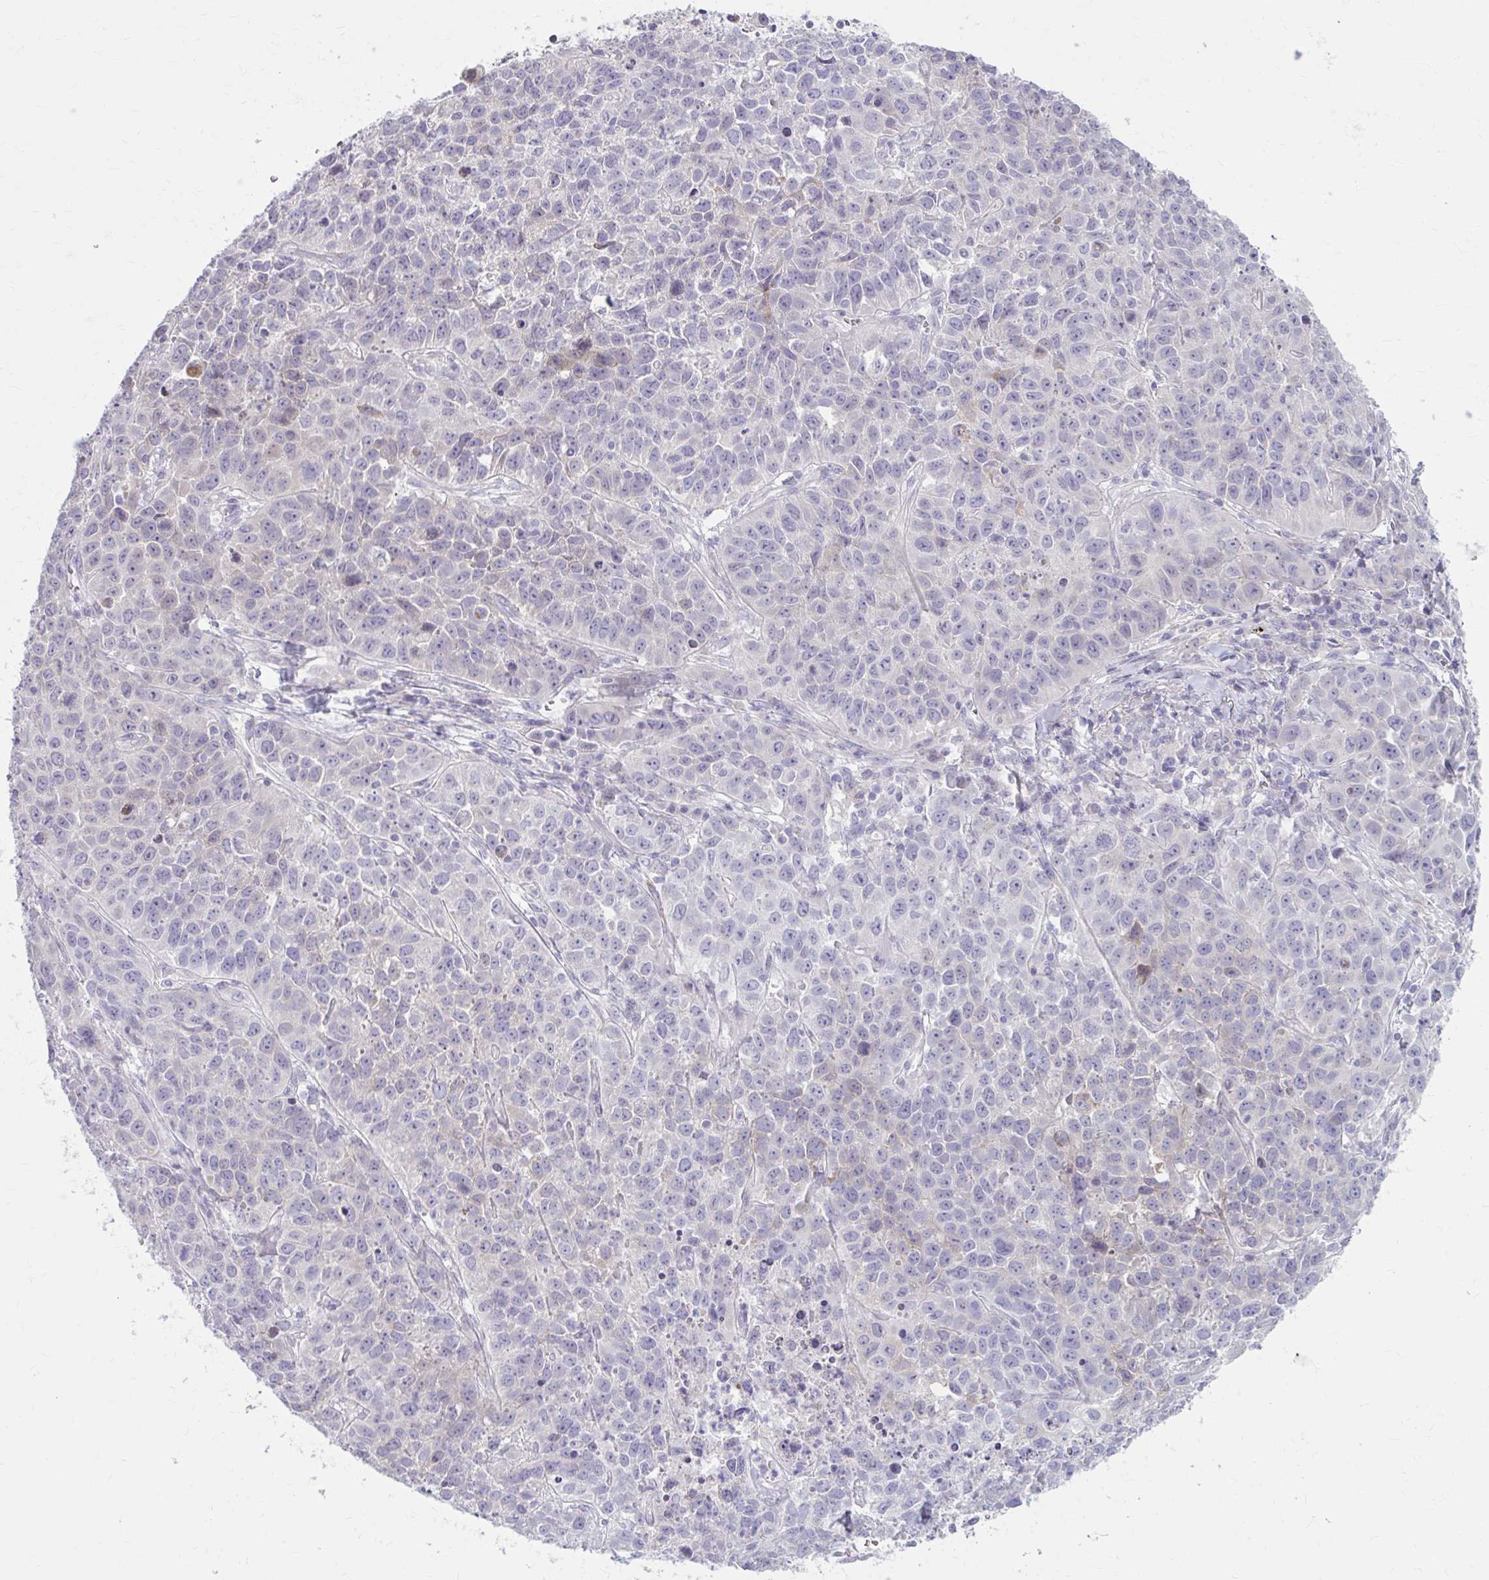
{"staining": {"intensity": "negative", "quantity": "none", "location": "none"}, "tissue": "lung cancer", "cell_type": "Tumor cells", "image_type": "cancer", "snomed": [{"axis": "morphology", "description": "Squamous cell carcinoma, NOS"}, {"axis": "topography", "description": "Lung"}], "caption": "Protein analysis of squamous cell carcinoma (lung) reveals no significant staining in tumor cells. The staining was performed using DAB to visualize the protein expression in brown, while the nuclei were stained in blue with hematoxylin (Magnification: 20x).", "gene": "MSMO1", "patient": {"sex": "male", "age": 76}}